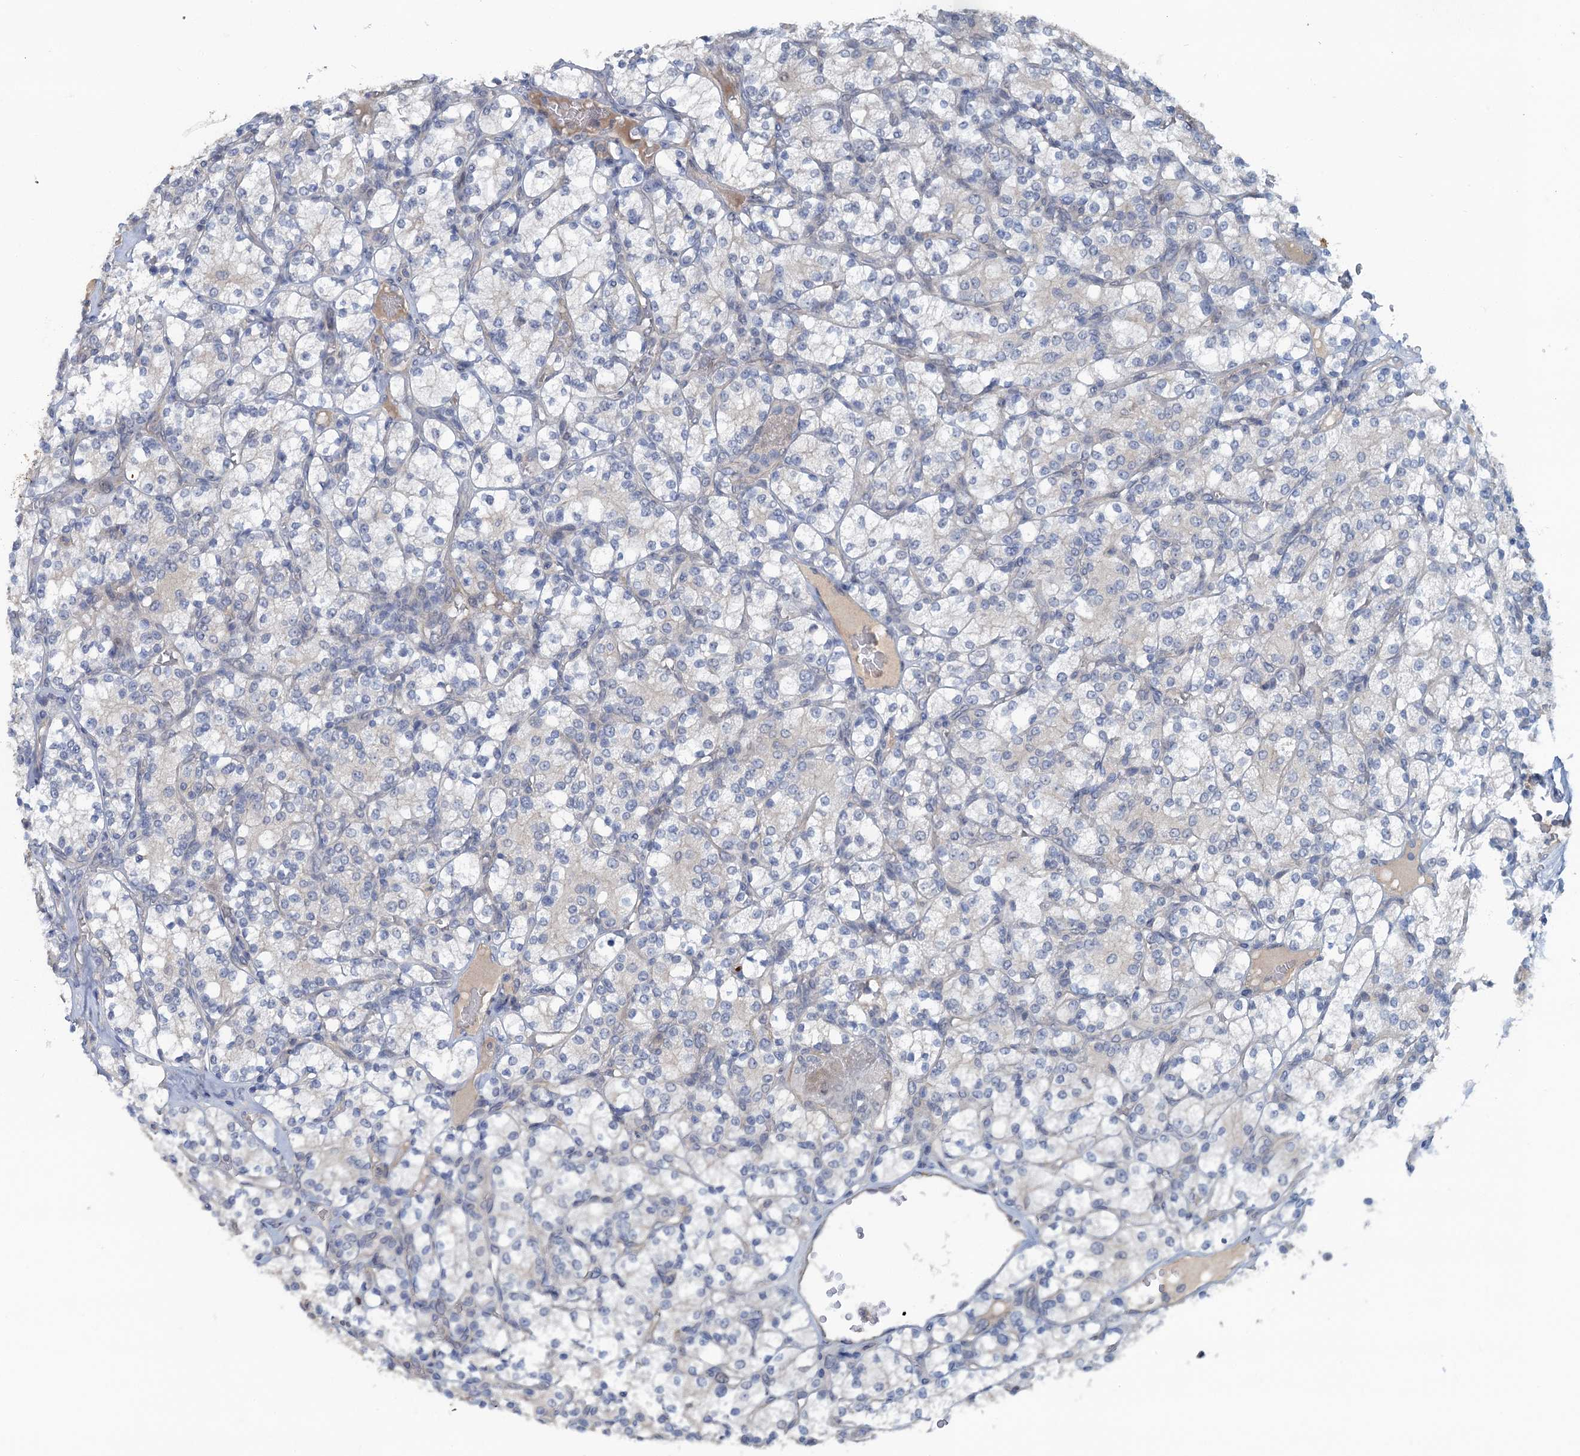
{"staining": {"intensity": "negative", "quantity": "none", "location": "none"}, "tissue": "renal cancer", "cell_type": "Tumor cells", "image_type": "cancer", "snomed": [{"axis": "morphology", "description": "Adenocarcinoma, NOS"}, {"axis": "topography", "description": "Kidney"}], "caption": "There is no significant expression in tumor cells of adenocarcinoma (renal). Brightfield microscopy of immunohistochemistry stained with DAB (3,3'-diaminobenzidine) (brown) and hematoxylin (blue), captured at high magnification.", "gene": "MYO16", "patient": {"sex": "male", "age": 77}}